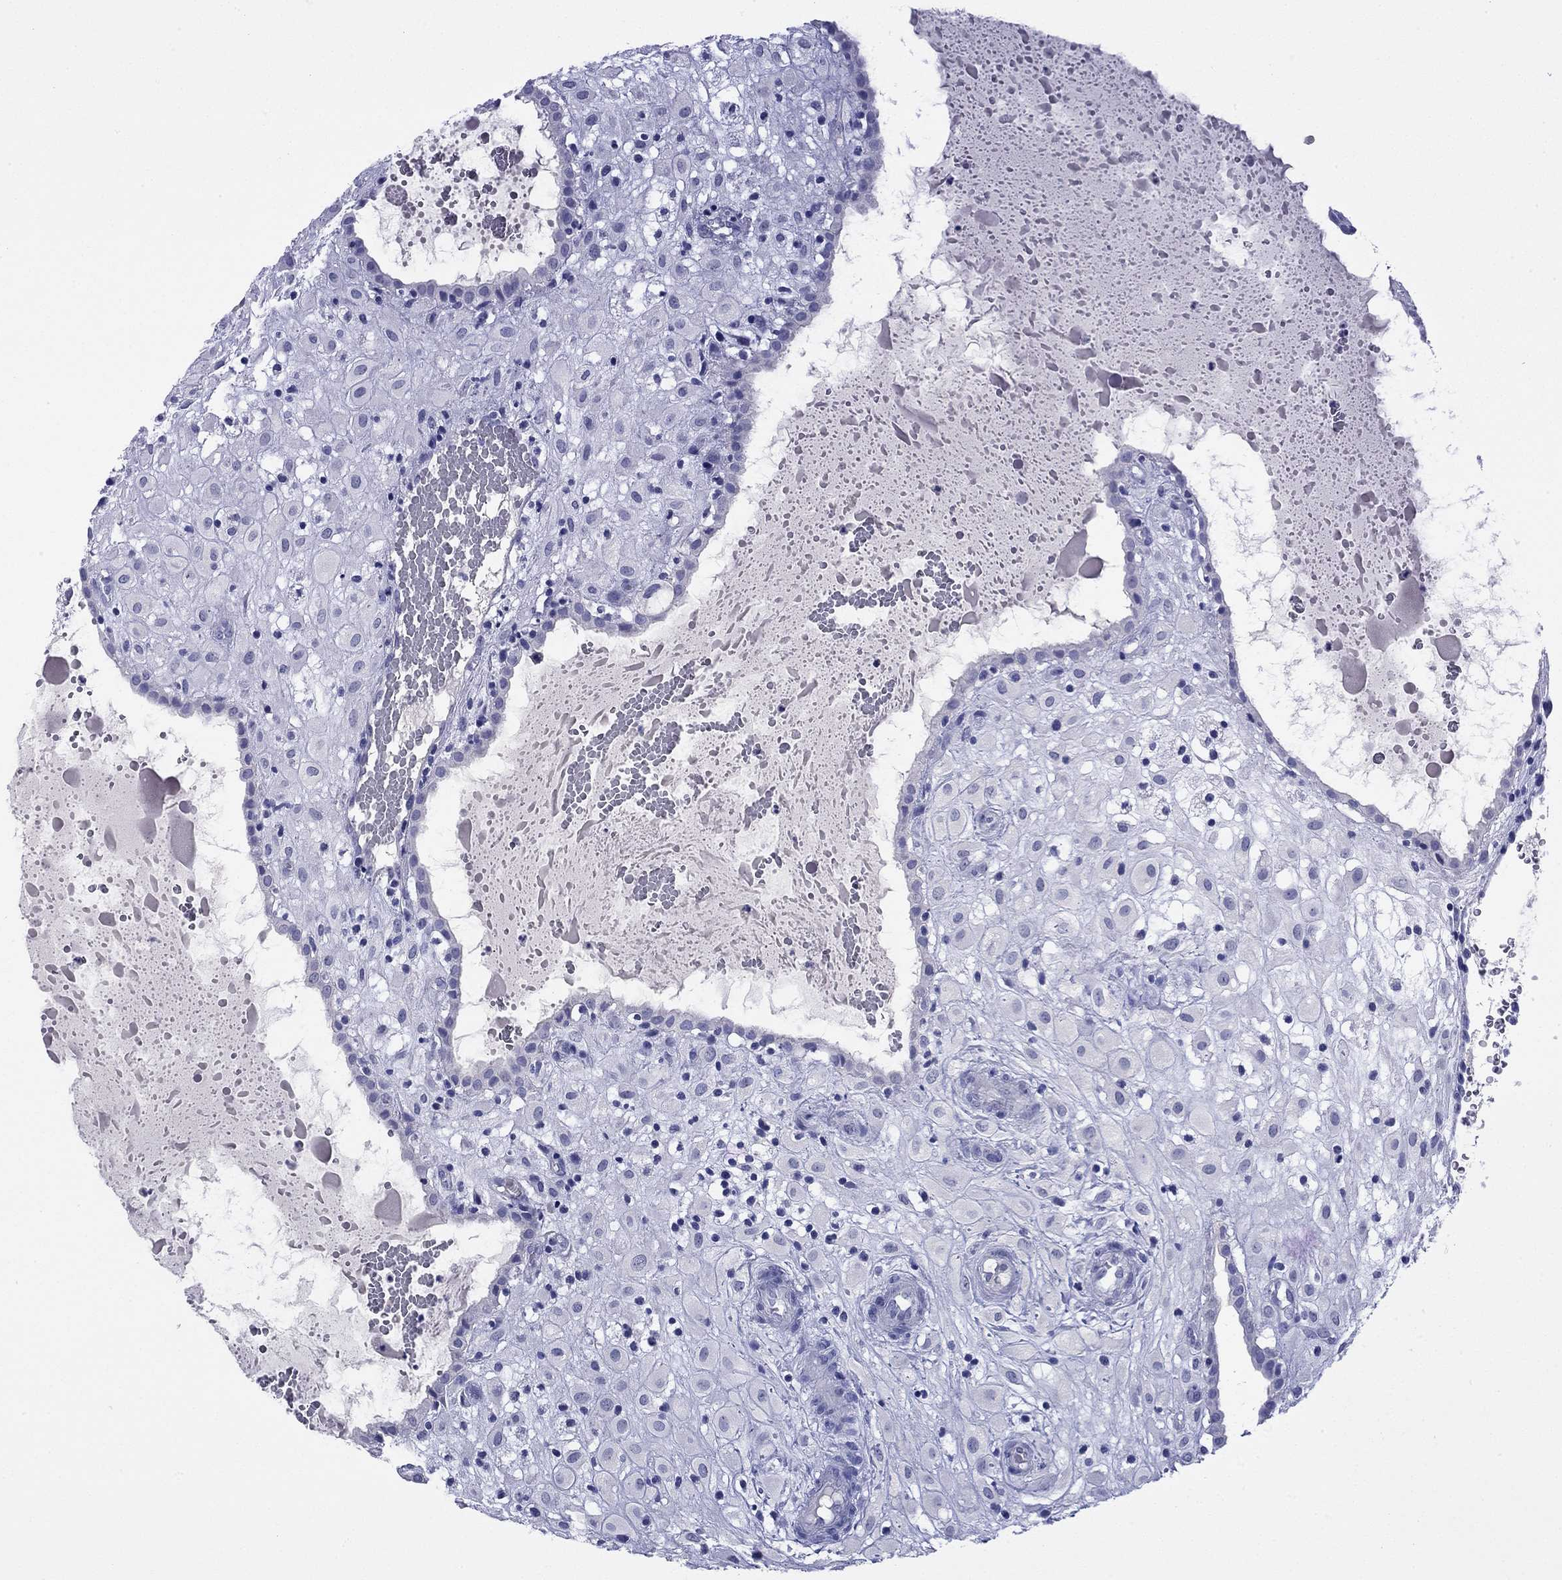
{"staining": {"intensity": "negative", "quantity": "none", "location": "none"}, "tissue": "placenta", "cell_type": "Decidual cells", "image_type": "normal", "snomed": [{"axis": "morphology", "description": "Normal tissue, NOS"}, {"axis": "topography", "description": "Placenta"}], "caption": "This is a micrograph of immunohistochemistry (IHC) staining of benign placenta, which shows no staining in decidual cells.", "gene": "ODF4", "patient": {"sex": "female", "age": 24}}